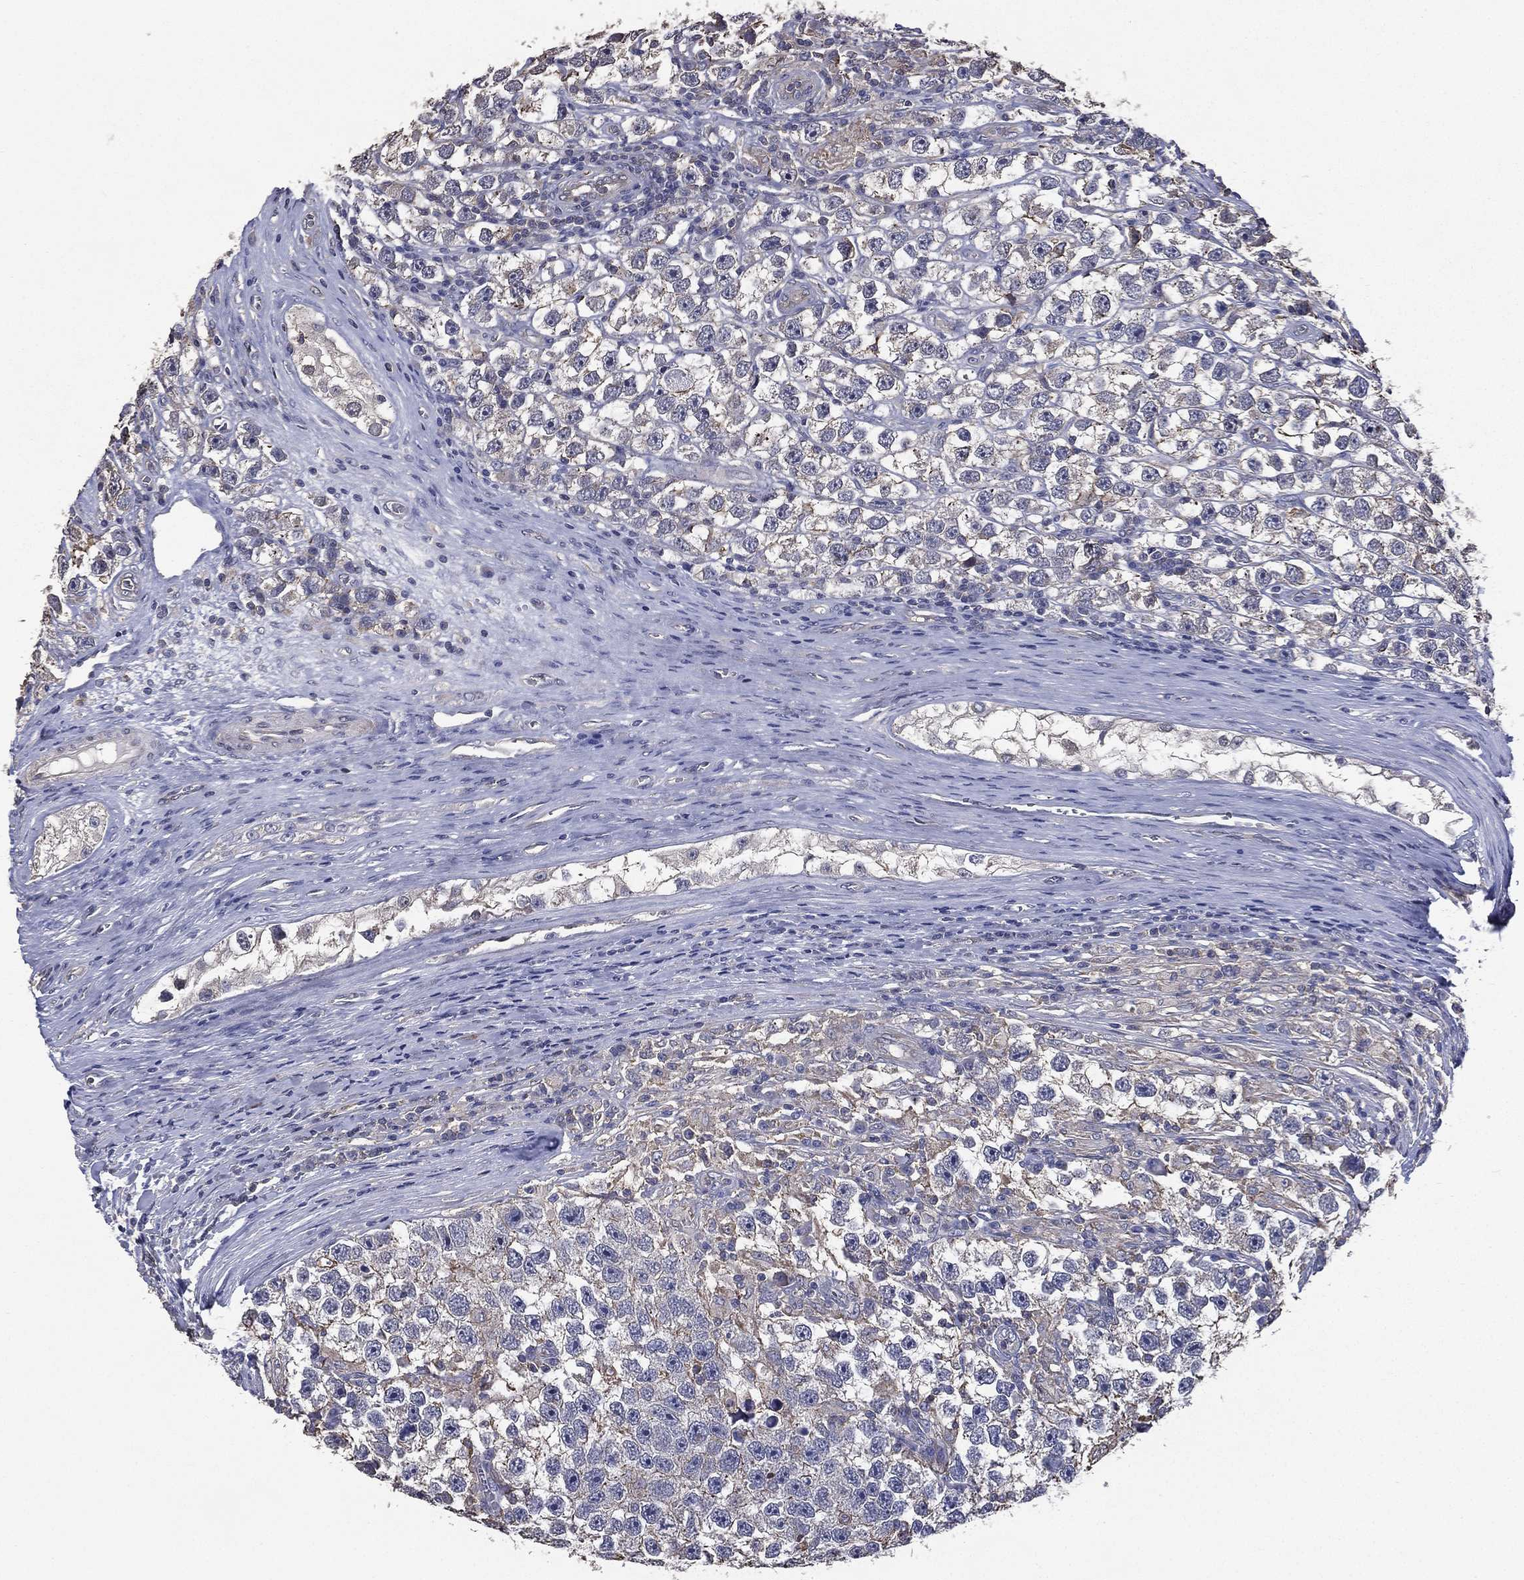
{"staining": {"intensity": "negative", "quantity": "none", "location": "none"}, "tissue": "testis cancer", "cell_type": "Tumor cells", "image_type": "cancer", "snomed": [{"axis": "morphology", "description": "Seminoma, NOS"}, {"axis": "topography", "description": "Testis"}], "caption": "An IHC image of testis cancer (seminoma) is shown. There is no staining in tumor cells of testis cancer (seminoma).", "gene": "SERPINB2", "patient": {"sex": "male", "age": 26}}